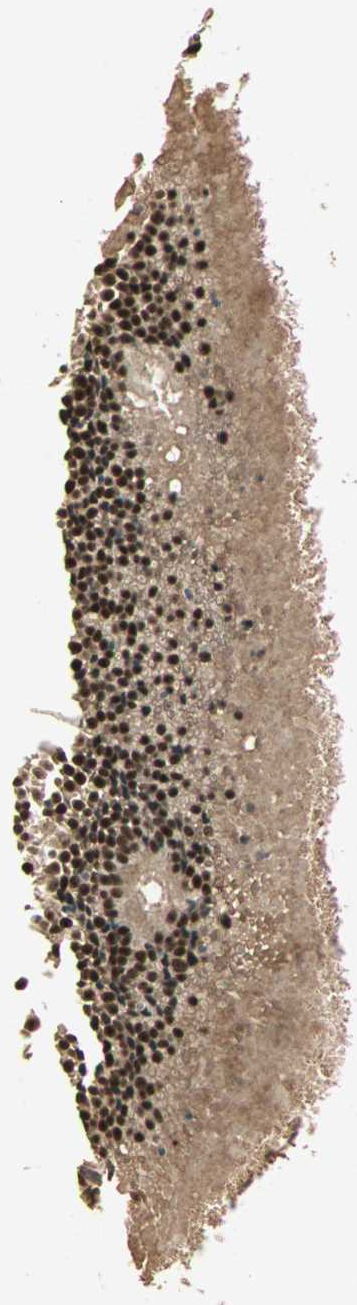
{"staining": {"intensity": "strong", "quantity": ">75%", "location": "cytoplasmic/membranous,nuclear"}, "tissue": "nasopharynx", "cell_type": "Respiratory epithelial cells", "image_type": "normal", "snomed": [{"axis": "morphology", "description": "Normal tissue, NOS"}, {"axis": "topography", "description": "Nasopharynx"}], "caption": "Respiratory epithelial cells show high levels of strong cytoplasmic/membranous,nuclear expression in approximately >75% of cells in benign nasopharynx.", "gene": "ZSCAN31", "patient": {"sex": "female", "age": 54}}